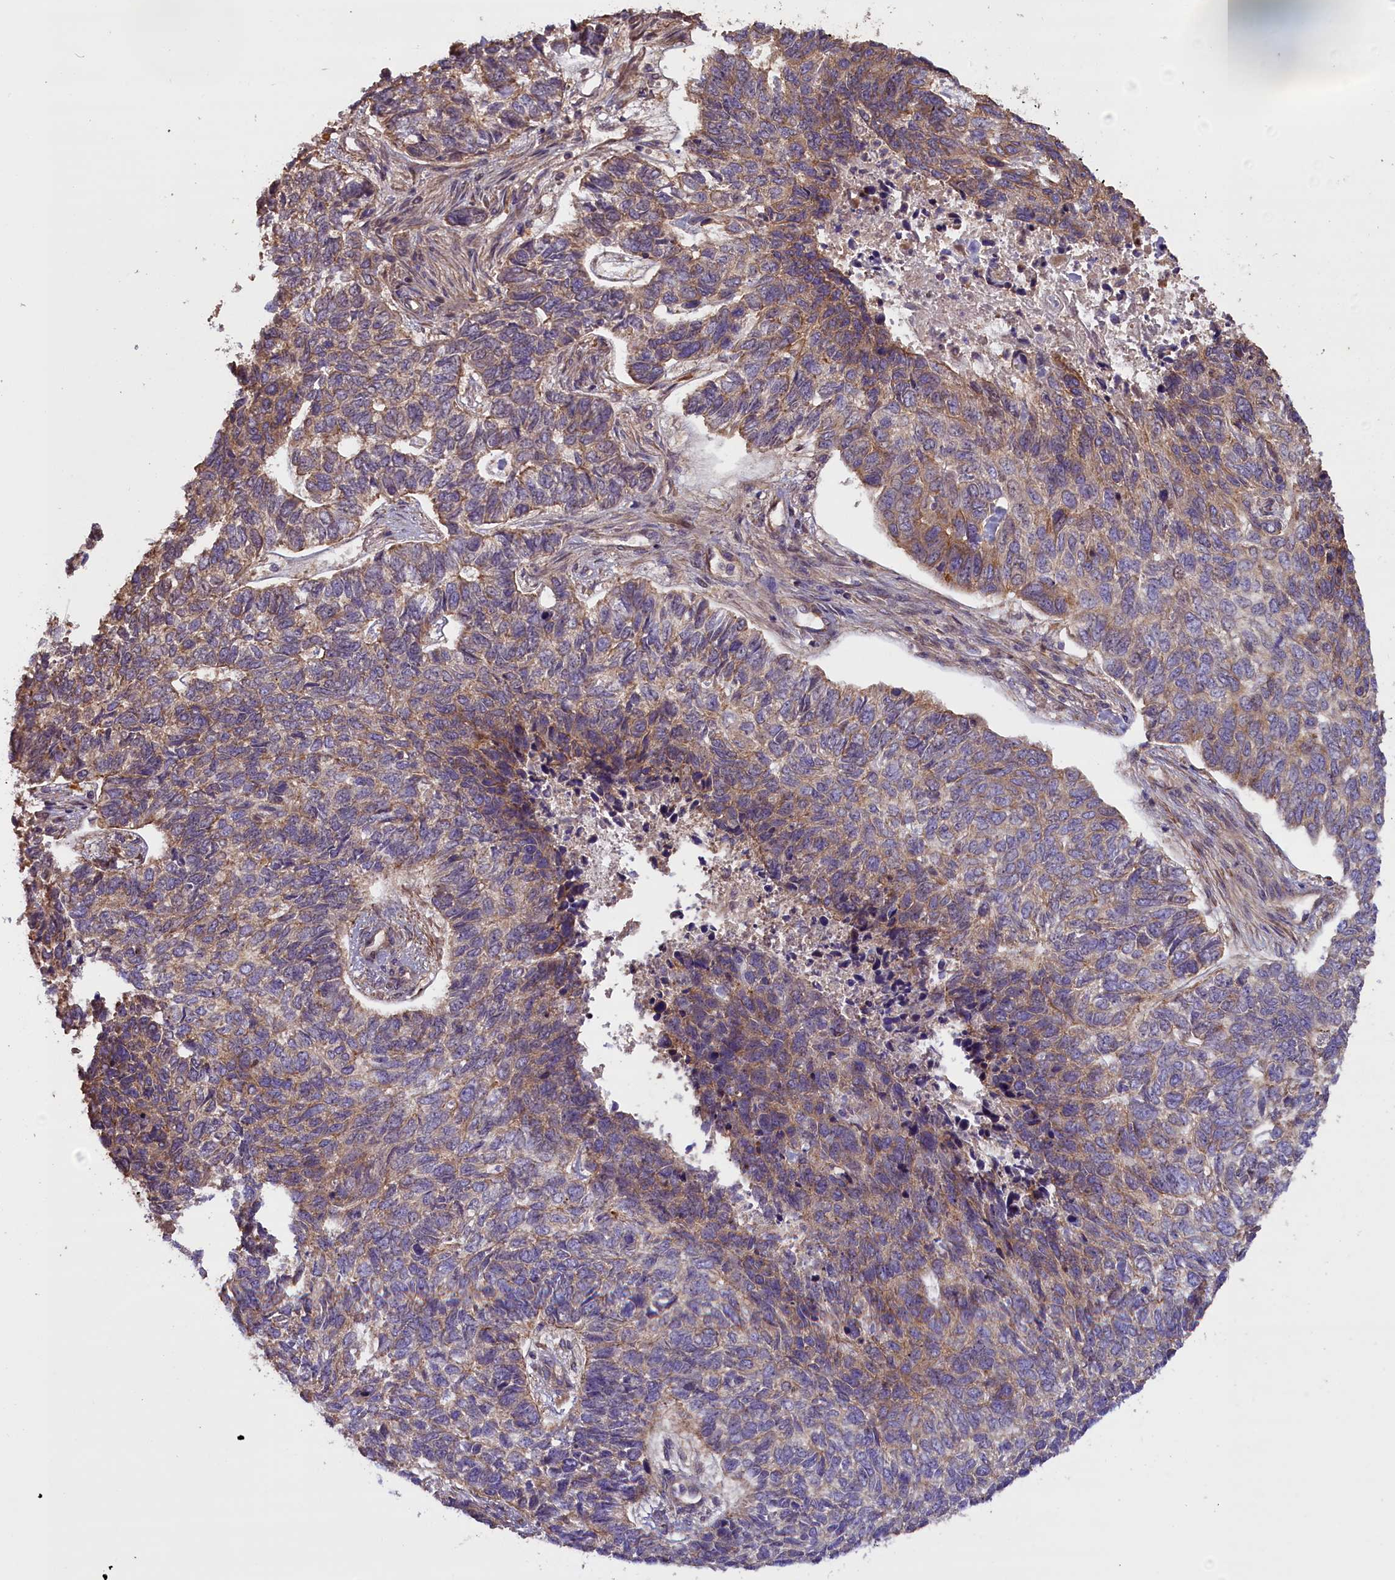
{"staining": {"intensity": "weak", "quantity": "25%-75%", "location": "cytoplasmic/membranous"}, "tissue": "skin cancer", "cell_type": "Tumor cells", "image_type": "cancer", "snomed": [{"axis": "morphology", "description": "Basal cell carcinoma"}, {"axis": "topography", "description": "Skin"}], "caption": "The histopathology image shows staining of skin basal cell carcinoma, revealing weak cytoplasmic/membranous protein positivity (brown color) within tumor cells. (Stains: DAB (3,3'-diaminobenzidine) in brown, nuclei in blue, Microscopy: brightfield microscopy at high magnification).", "gene": "FUZ", "patient": {"sex": "female", "age": 65}}